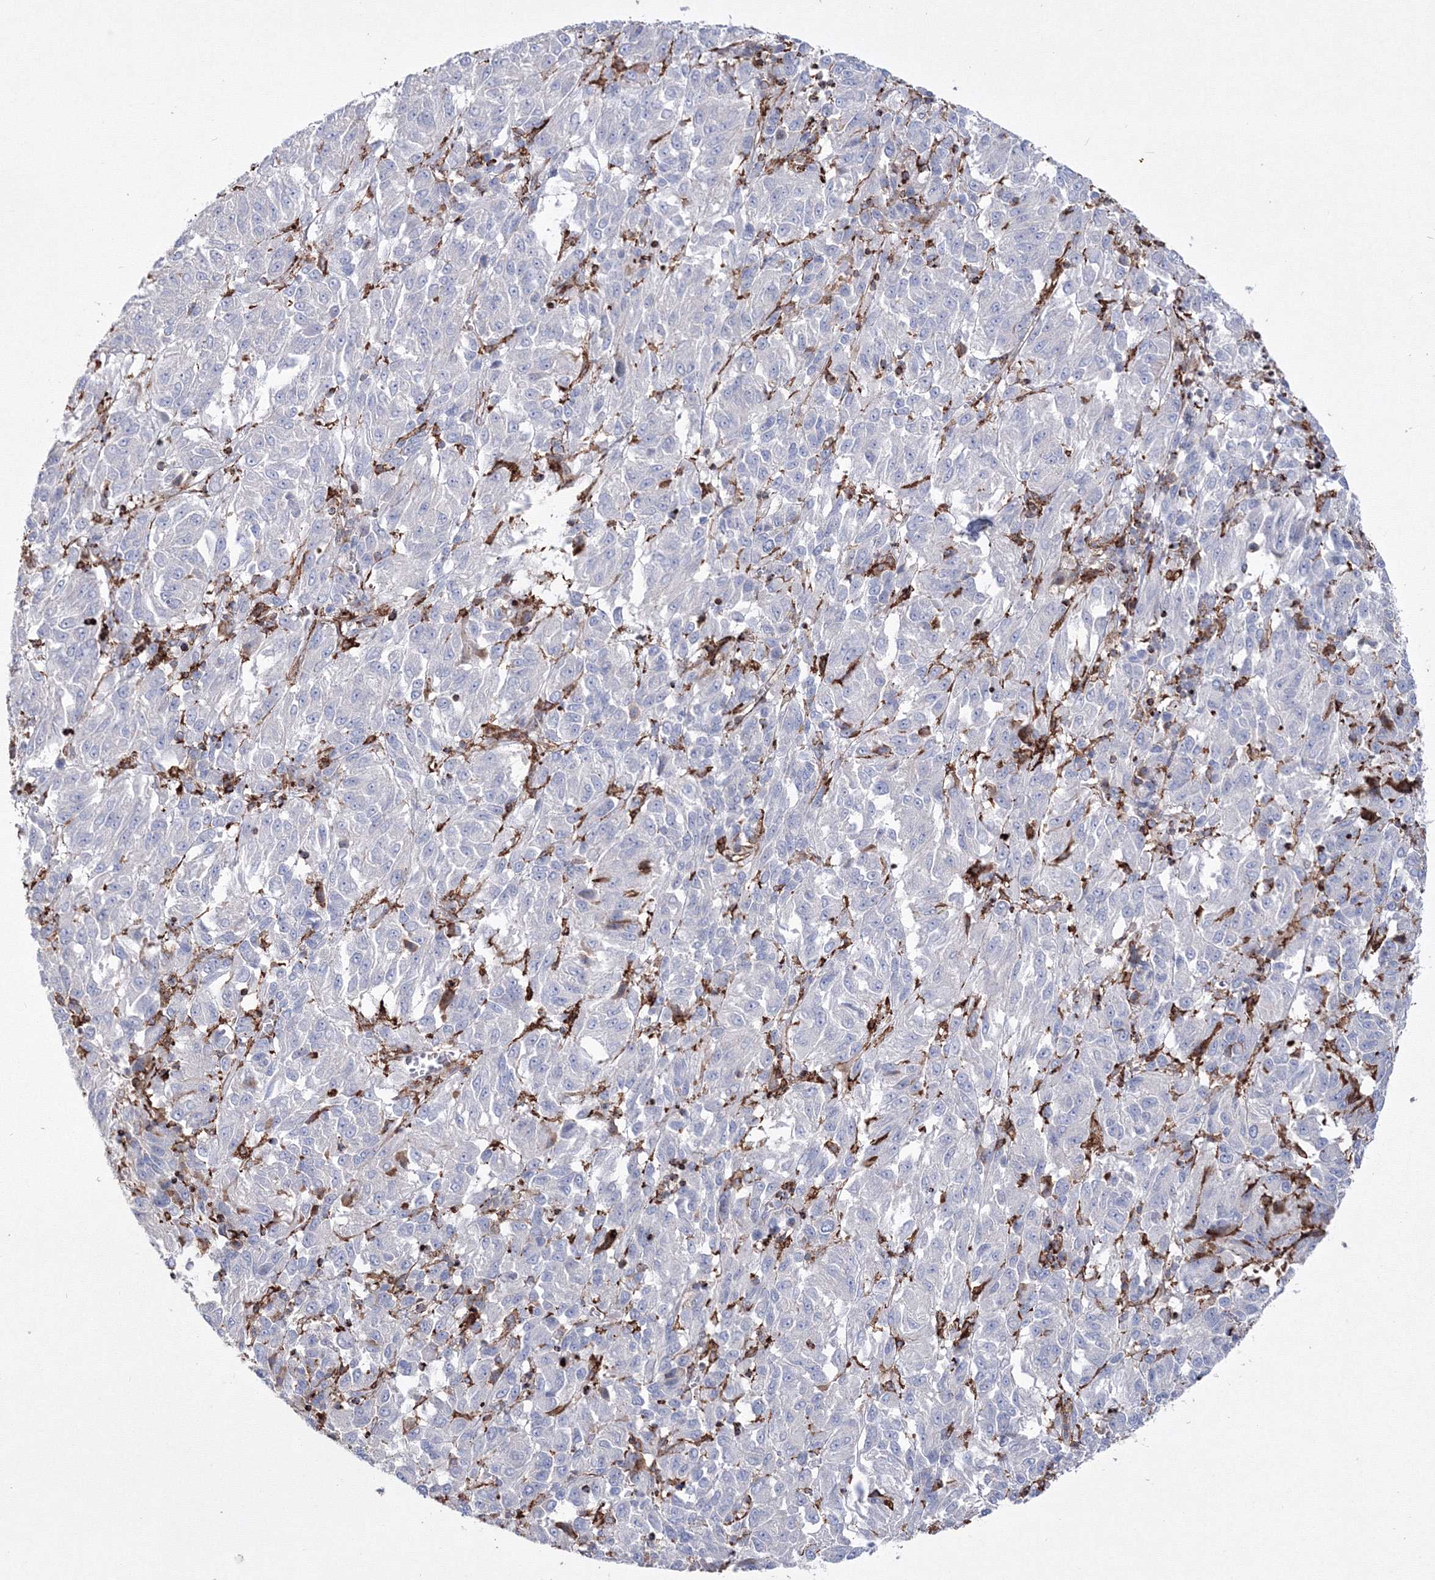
{"staining": {"intensity": "negative", "quantity": "none", "location": "none"}, "tissue": "melanoma", "cell_type": "Tumor cells", "image_type": "cancer", "snomed": [{"axis": "morphology", "description": "Malignant melanoma, Metastatic site"}, {"axis": "topography", "description": "Lung"}], "caption": "There is no significant expression in tumor cells of melanoma.", "gene": "GPR82", "patient": {"sex": "male", "age": 64}}